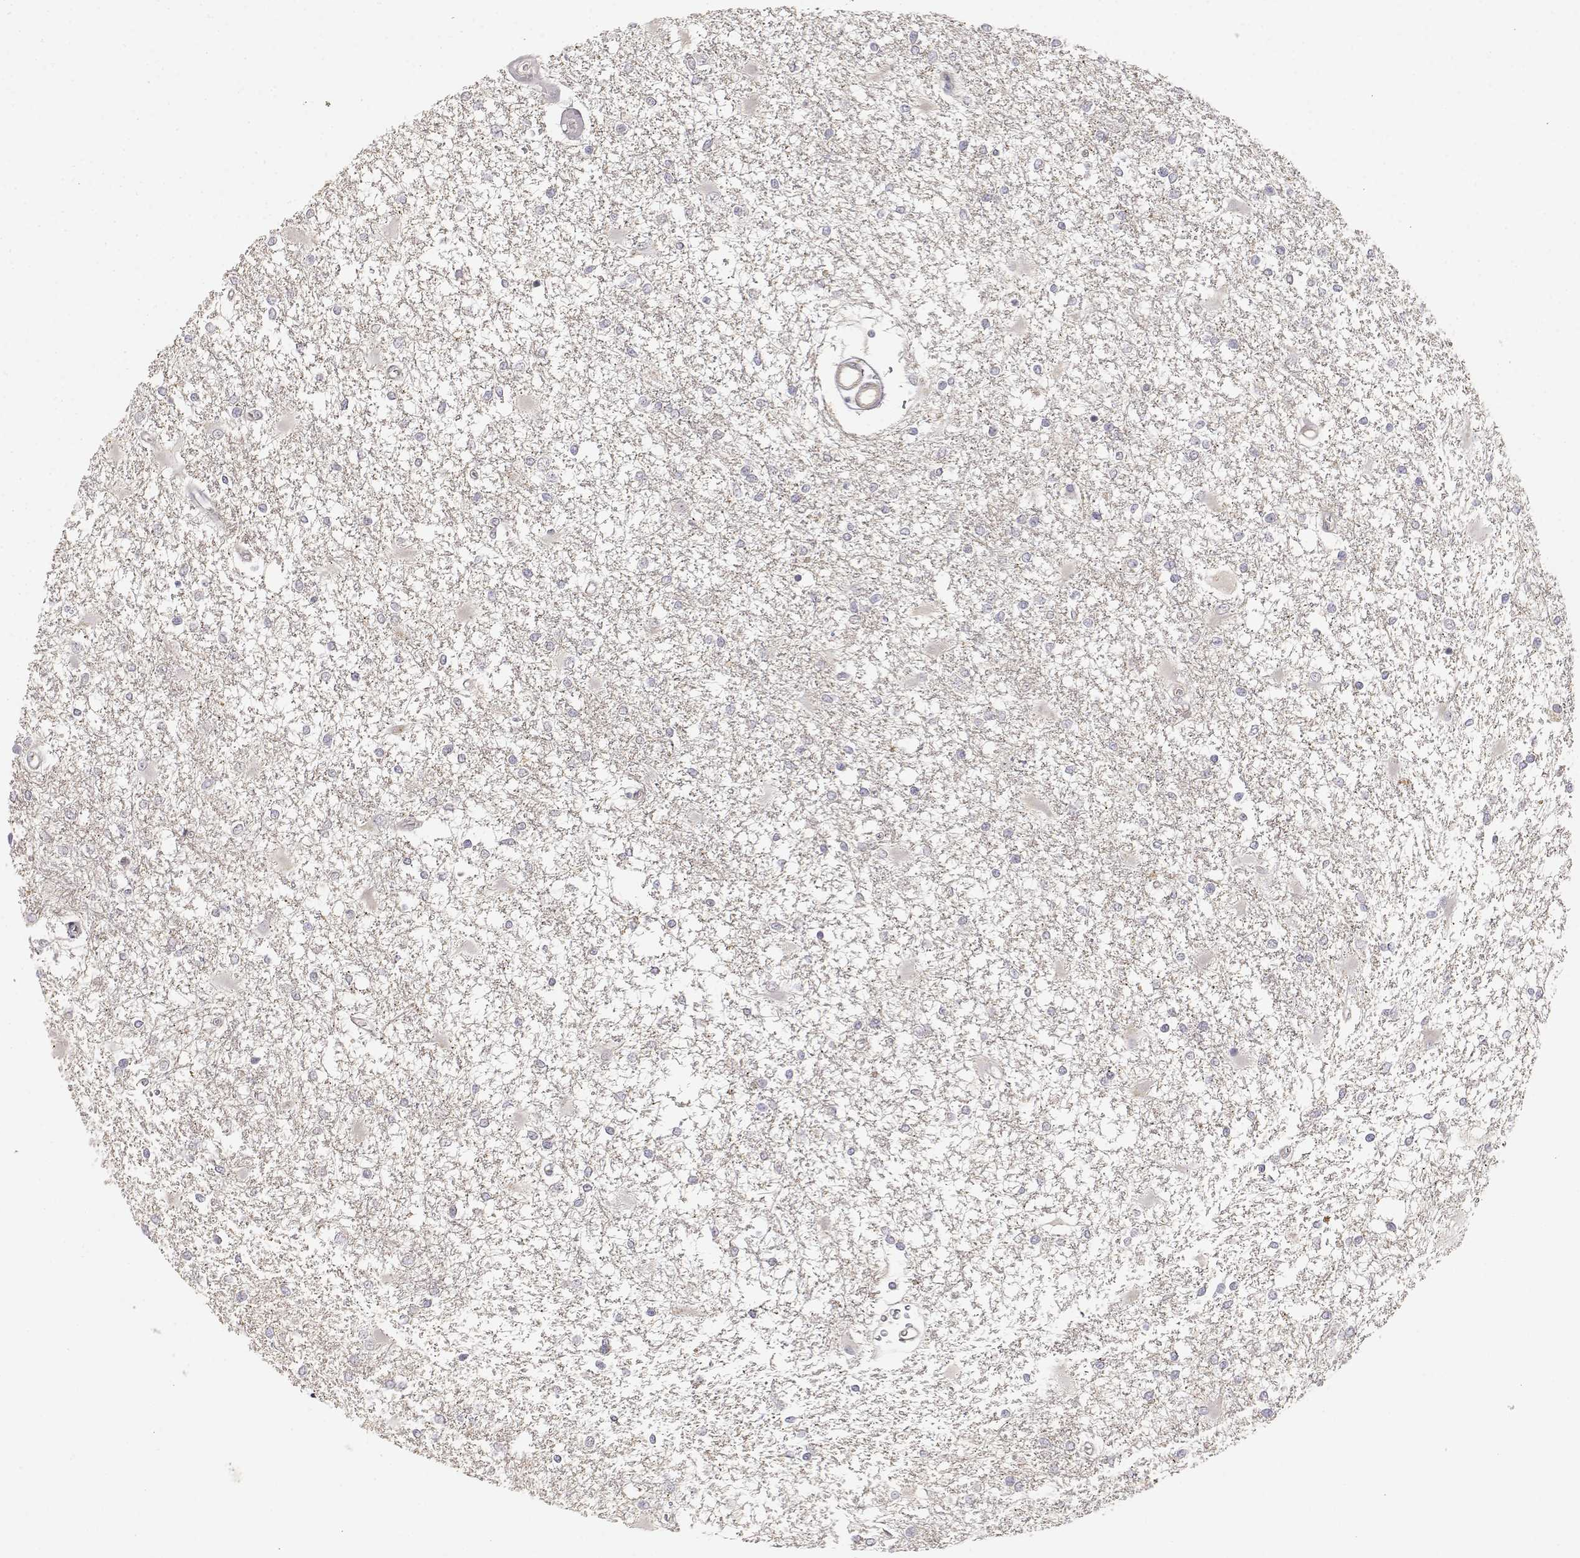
{"staining": {"intensity": "negative", "quantity": "none", "location": "none"}, "tissue": "glioma", "cell_type": "Tumor cells", "image_type": "cancer", "snomed": [{"axis": "morphology", "description": "Glioma, malignant, High grade"}, {"axis": "topography", "description": "Cerebral cortex"}], "caption": "Histopathology image shows no protein expression in tumor cells of glioma tissue.", "gene": "EAF2", "patient": {"sex": "male", "age": 79}}